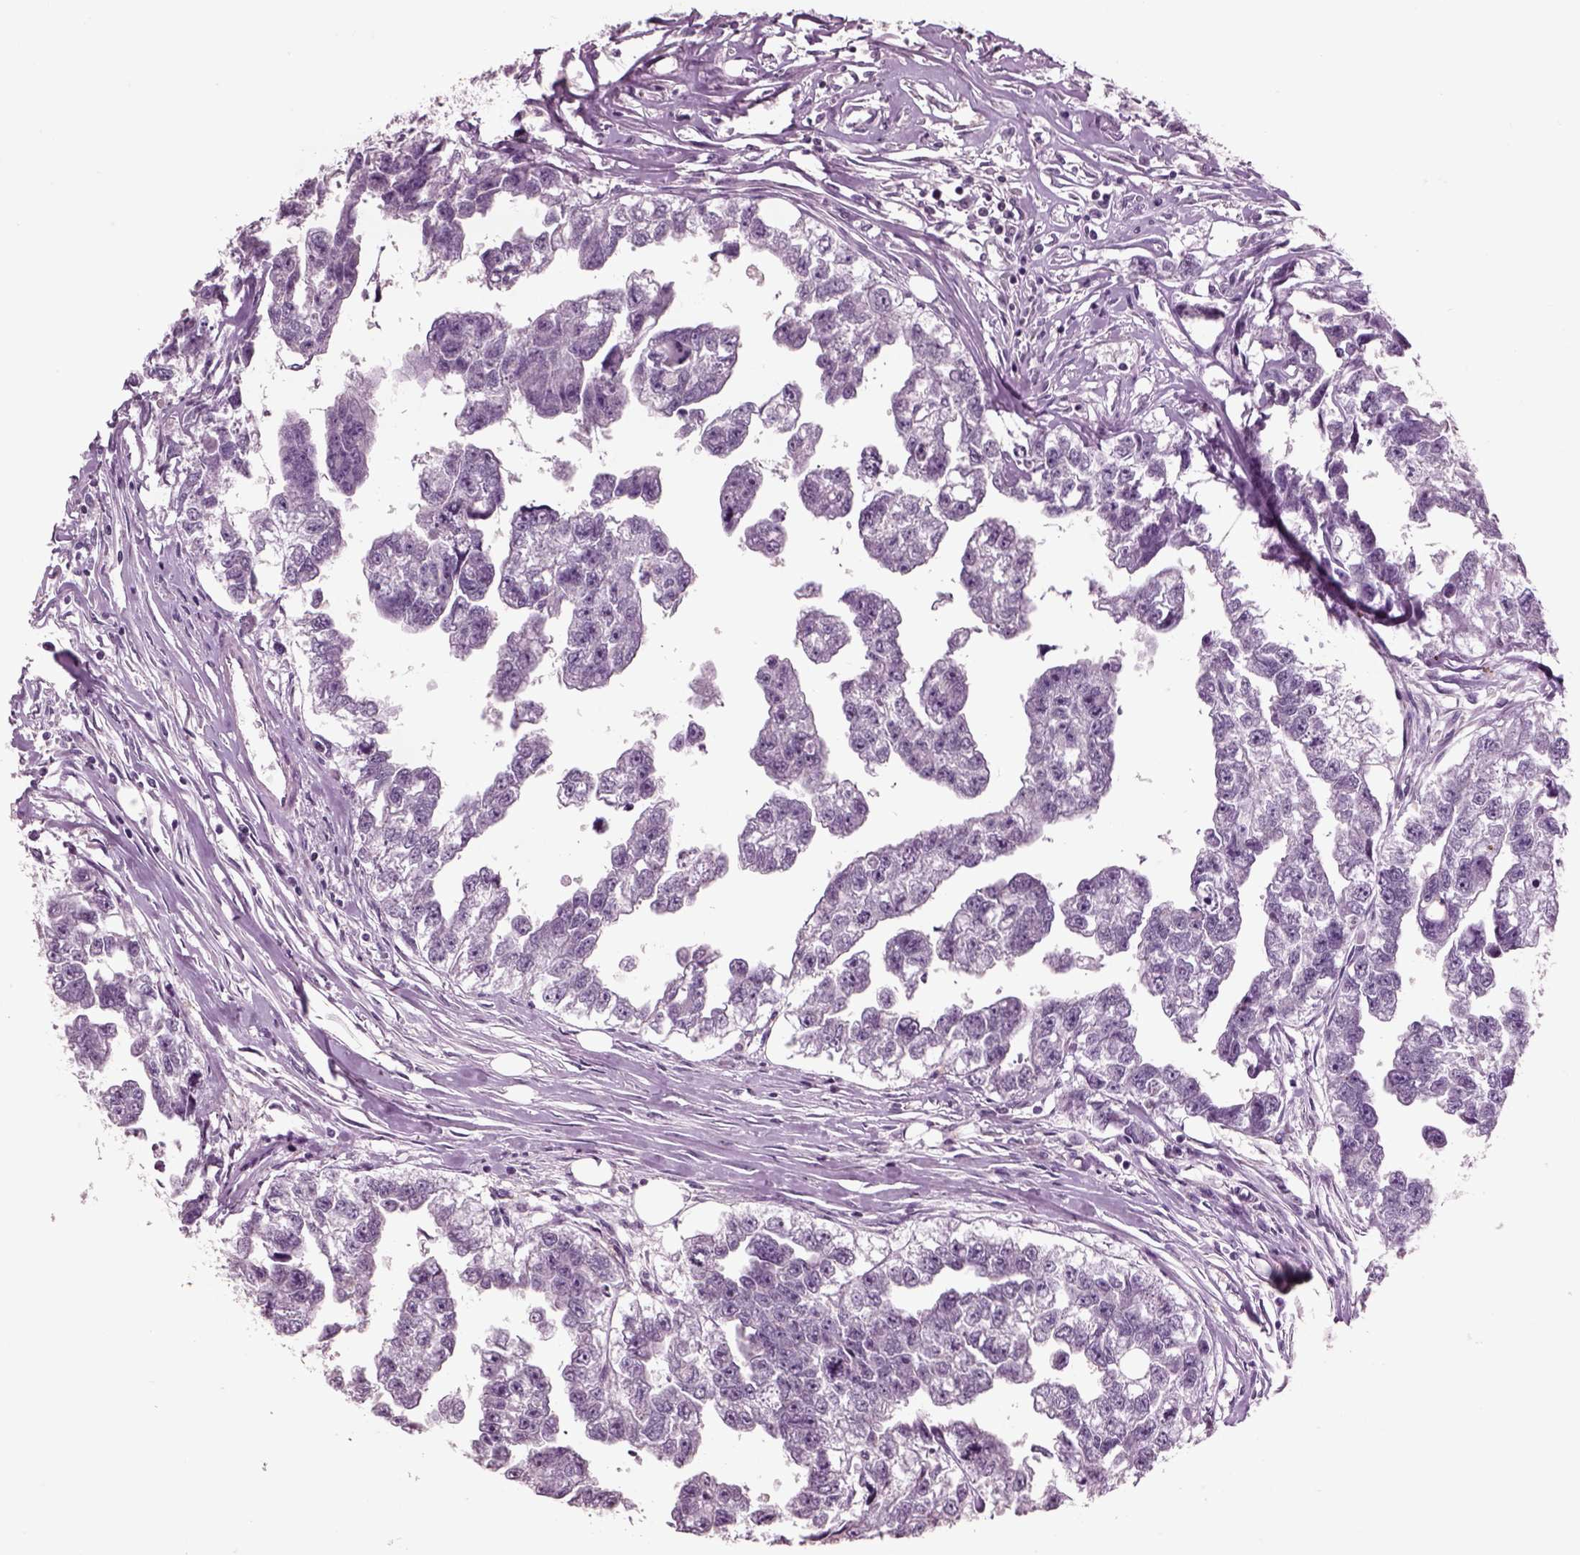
{"staining": {"intensity": "negative", "quantity": "none", "location": "none"}, "tissue": "testis cancer", "cell_type": "Tumor cells", "image_type": "cancer", "snomed": [{"axis": "morphology", "description": "Carcinoma, Embryonal, NOS"}, {"axis": "morphology", "description": "Teratoma, malignant, NOS"}, {"axis": "topography", "description": "Testis"}], "caption": "This is a histopathology image of IHC staining of testis cancer, which shows no staining in tumor cells.", "gene": "CHGB", "patient": {"sex": "male", "age": 44}}